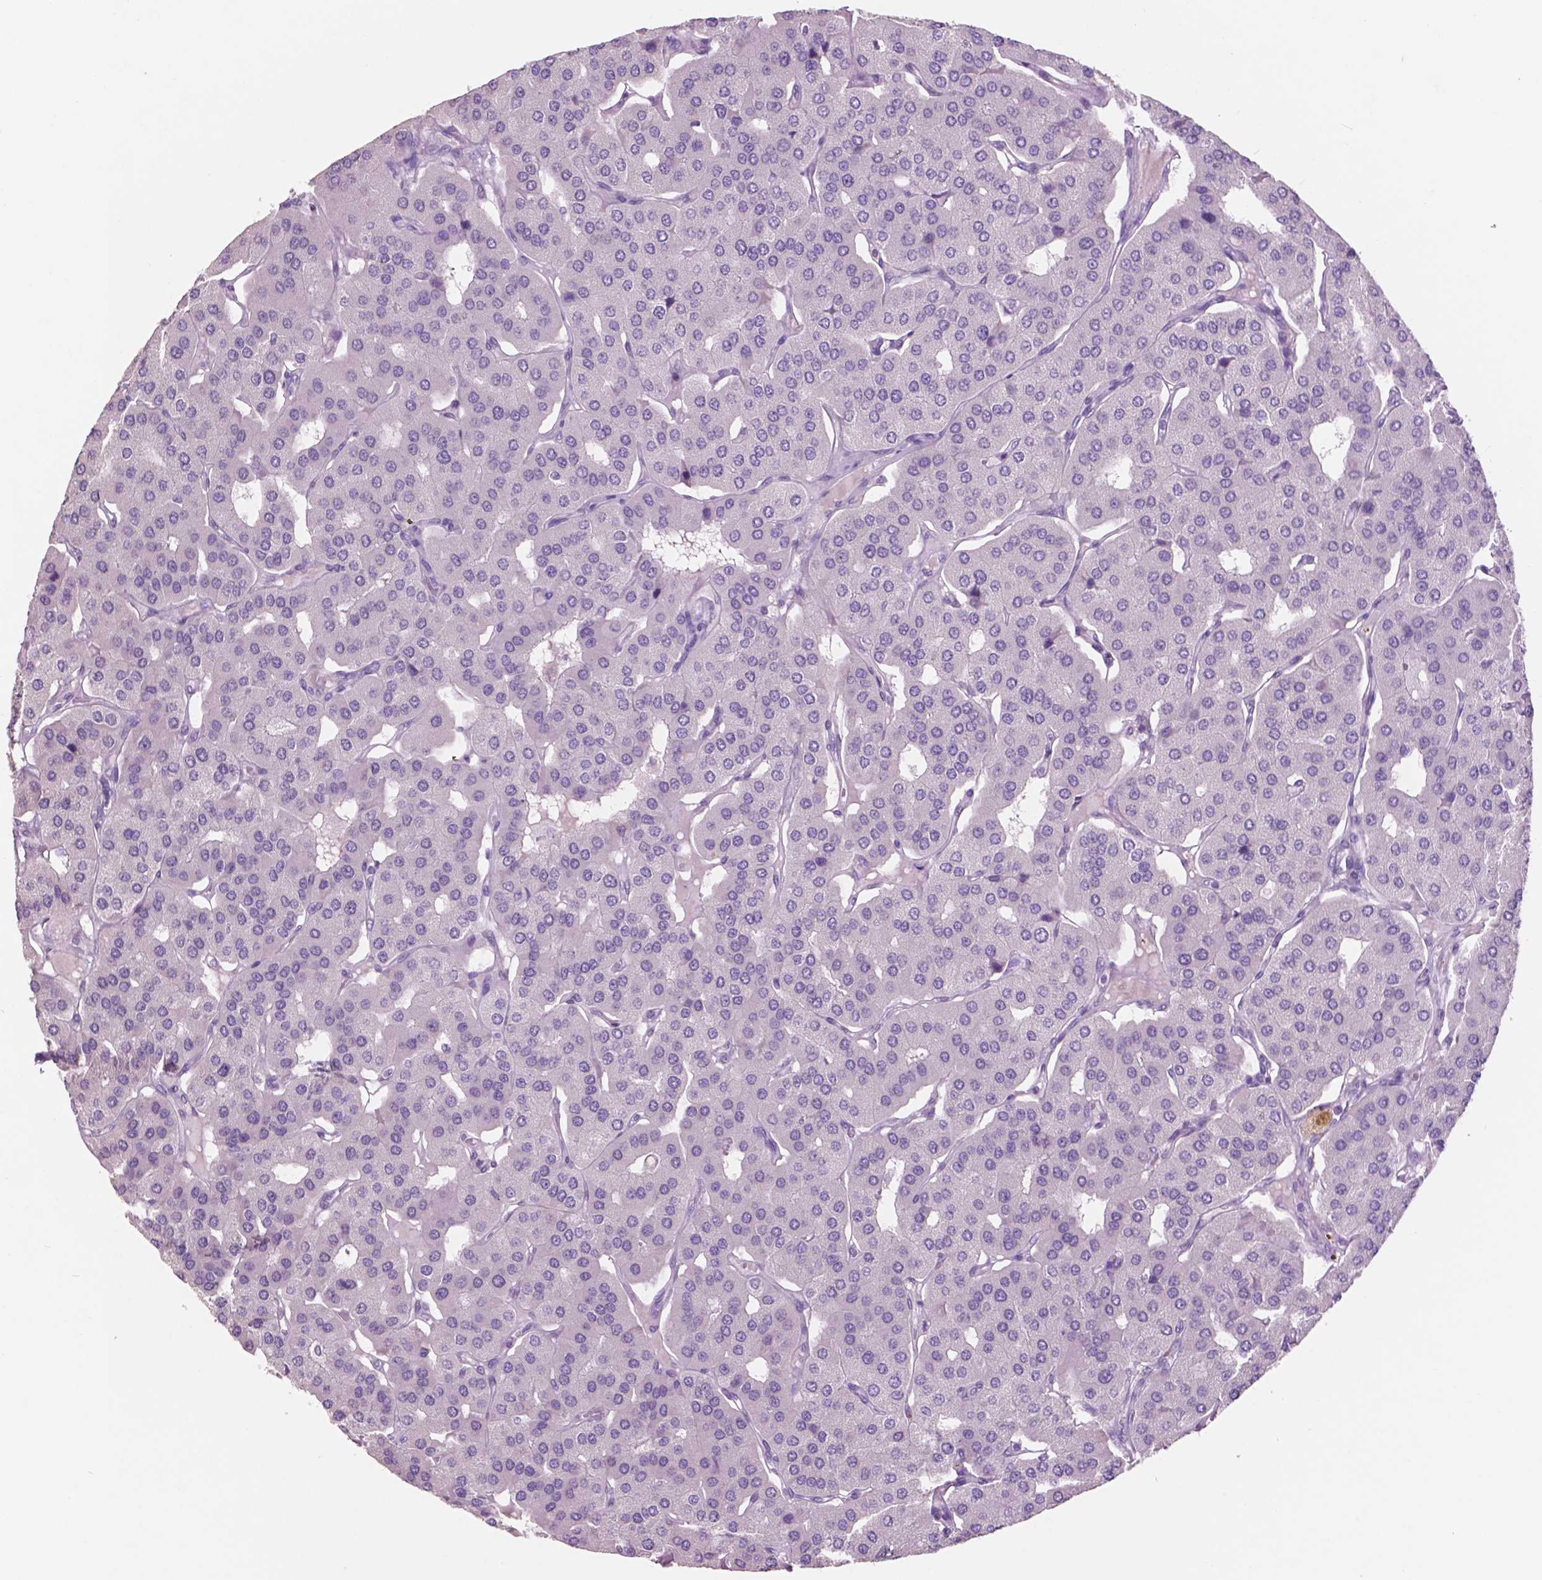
{"staining": {"intensity": "negative", "quantity": "none", "location": "none"}, "tissue": "parathyroid gland", "cell_type": "Glandular cells", "image_type": "normal", "snomed": [{"axis": "morphology", "description": "Normal tissue, NOS"}, {"axis": "morphology", "description": "Adenoma, NOS"}, {"axis": "topography", "description": "Parathyroid gland"}], "caption": "This micrograph is of unremarkable parathyroid gland stained with IHC to label a protein in brown with the nuclei are counter-stained blue. There is no positivity in glandular cells. The staining was performed using DAB (3,3'-diaminobenzidine) to visualize the protein expression in brown, while the nuclei were stained in blue with hematoxylin (Magnification: 20x).", "gene": "IDO1", "patient": {"sex": "female", "age": 86}}